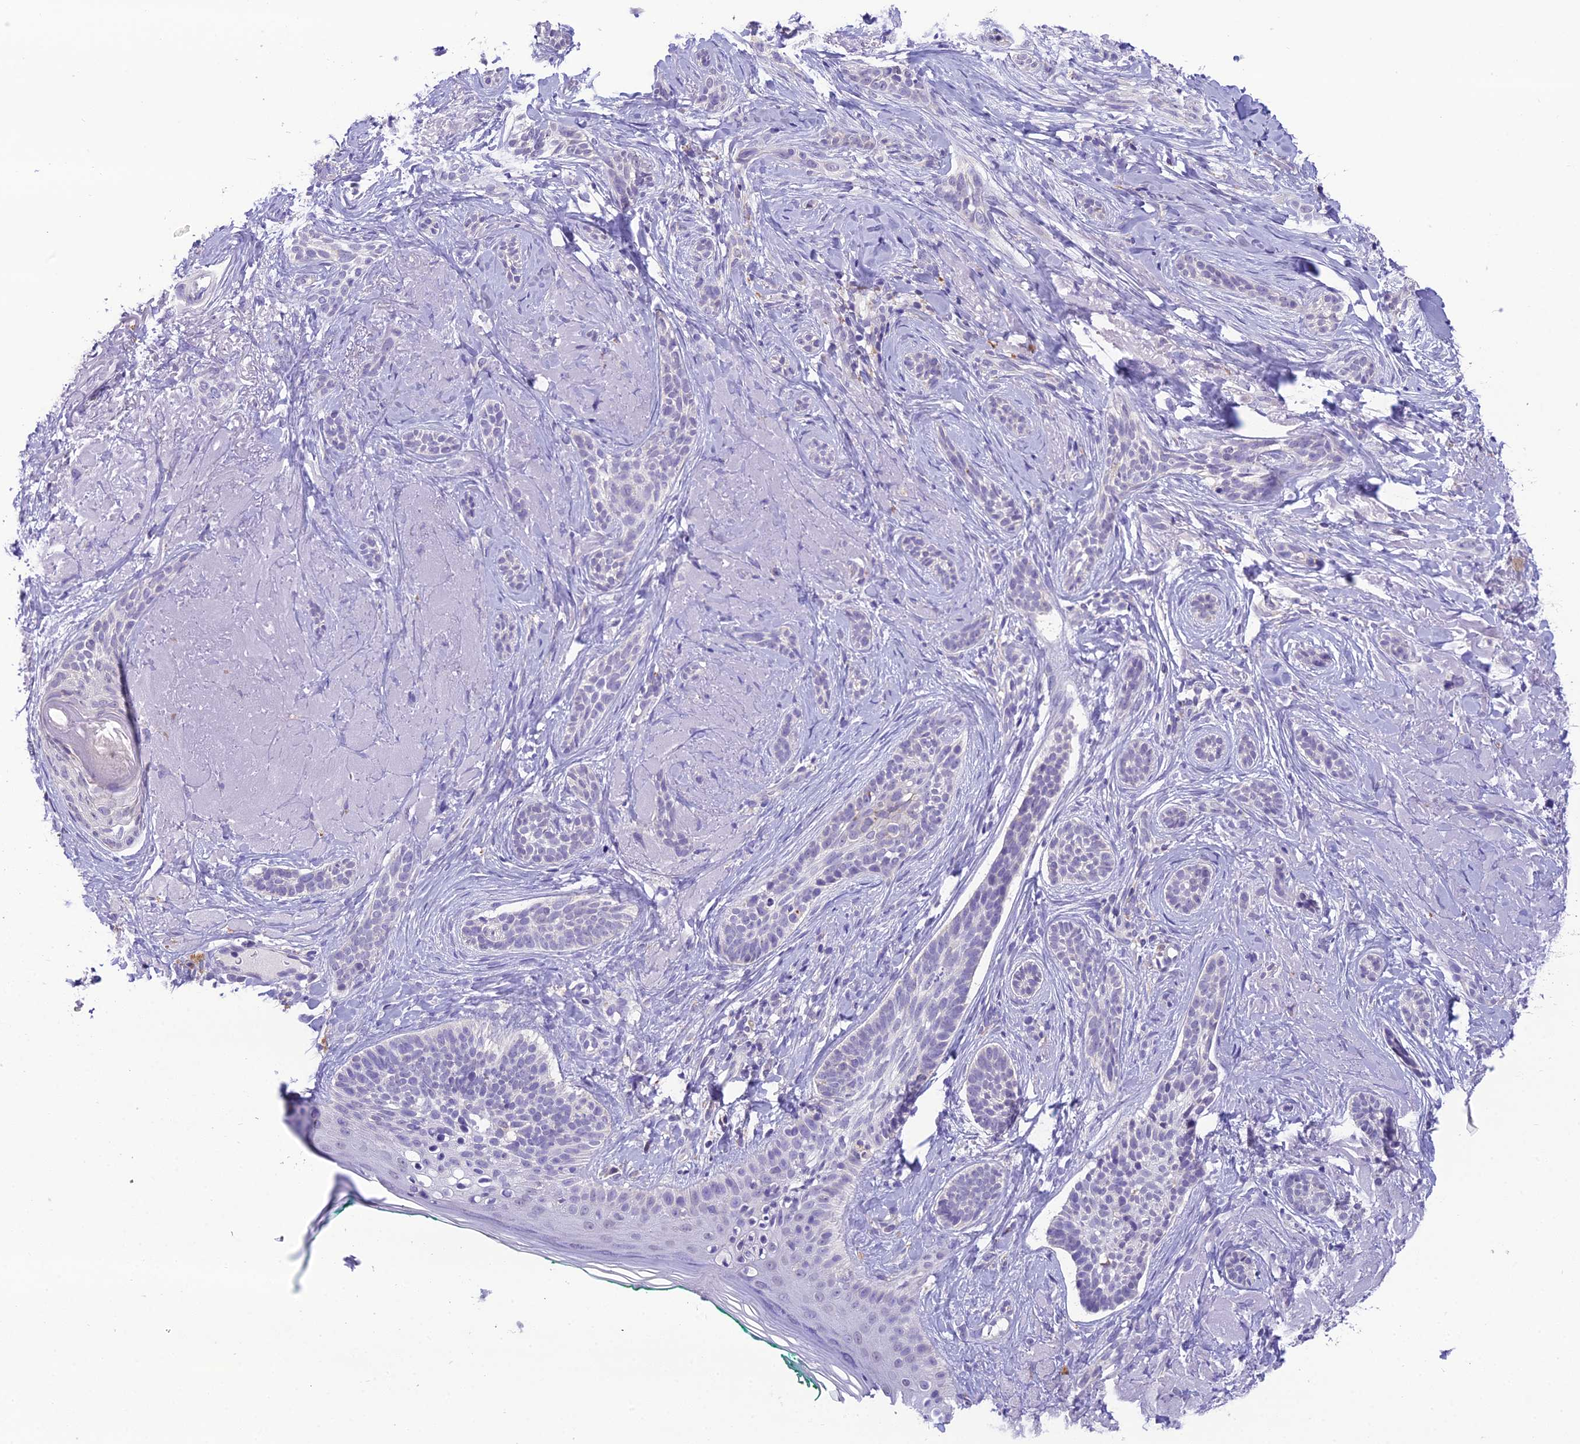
{"staining": {"intensity": "negative", "quantity": "none", "location": "none"}, "tissue": "skin cancer", "cell_type": "Tumor cells", "image_type": "cancer", "snomed": [{"axis": "morphology", "description": "Basal cell carcinoma"}, {"axis": "topography", "description": "Skin"}], "caption": "There is no significant positivity in tumor cells of basal cell carcinoma (skin).", "gene": "MIIP", "patient": {"sex": "male", "age": 71}}